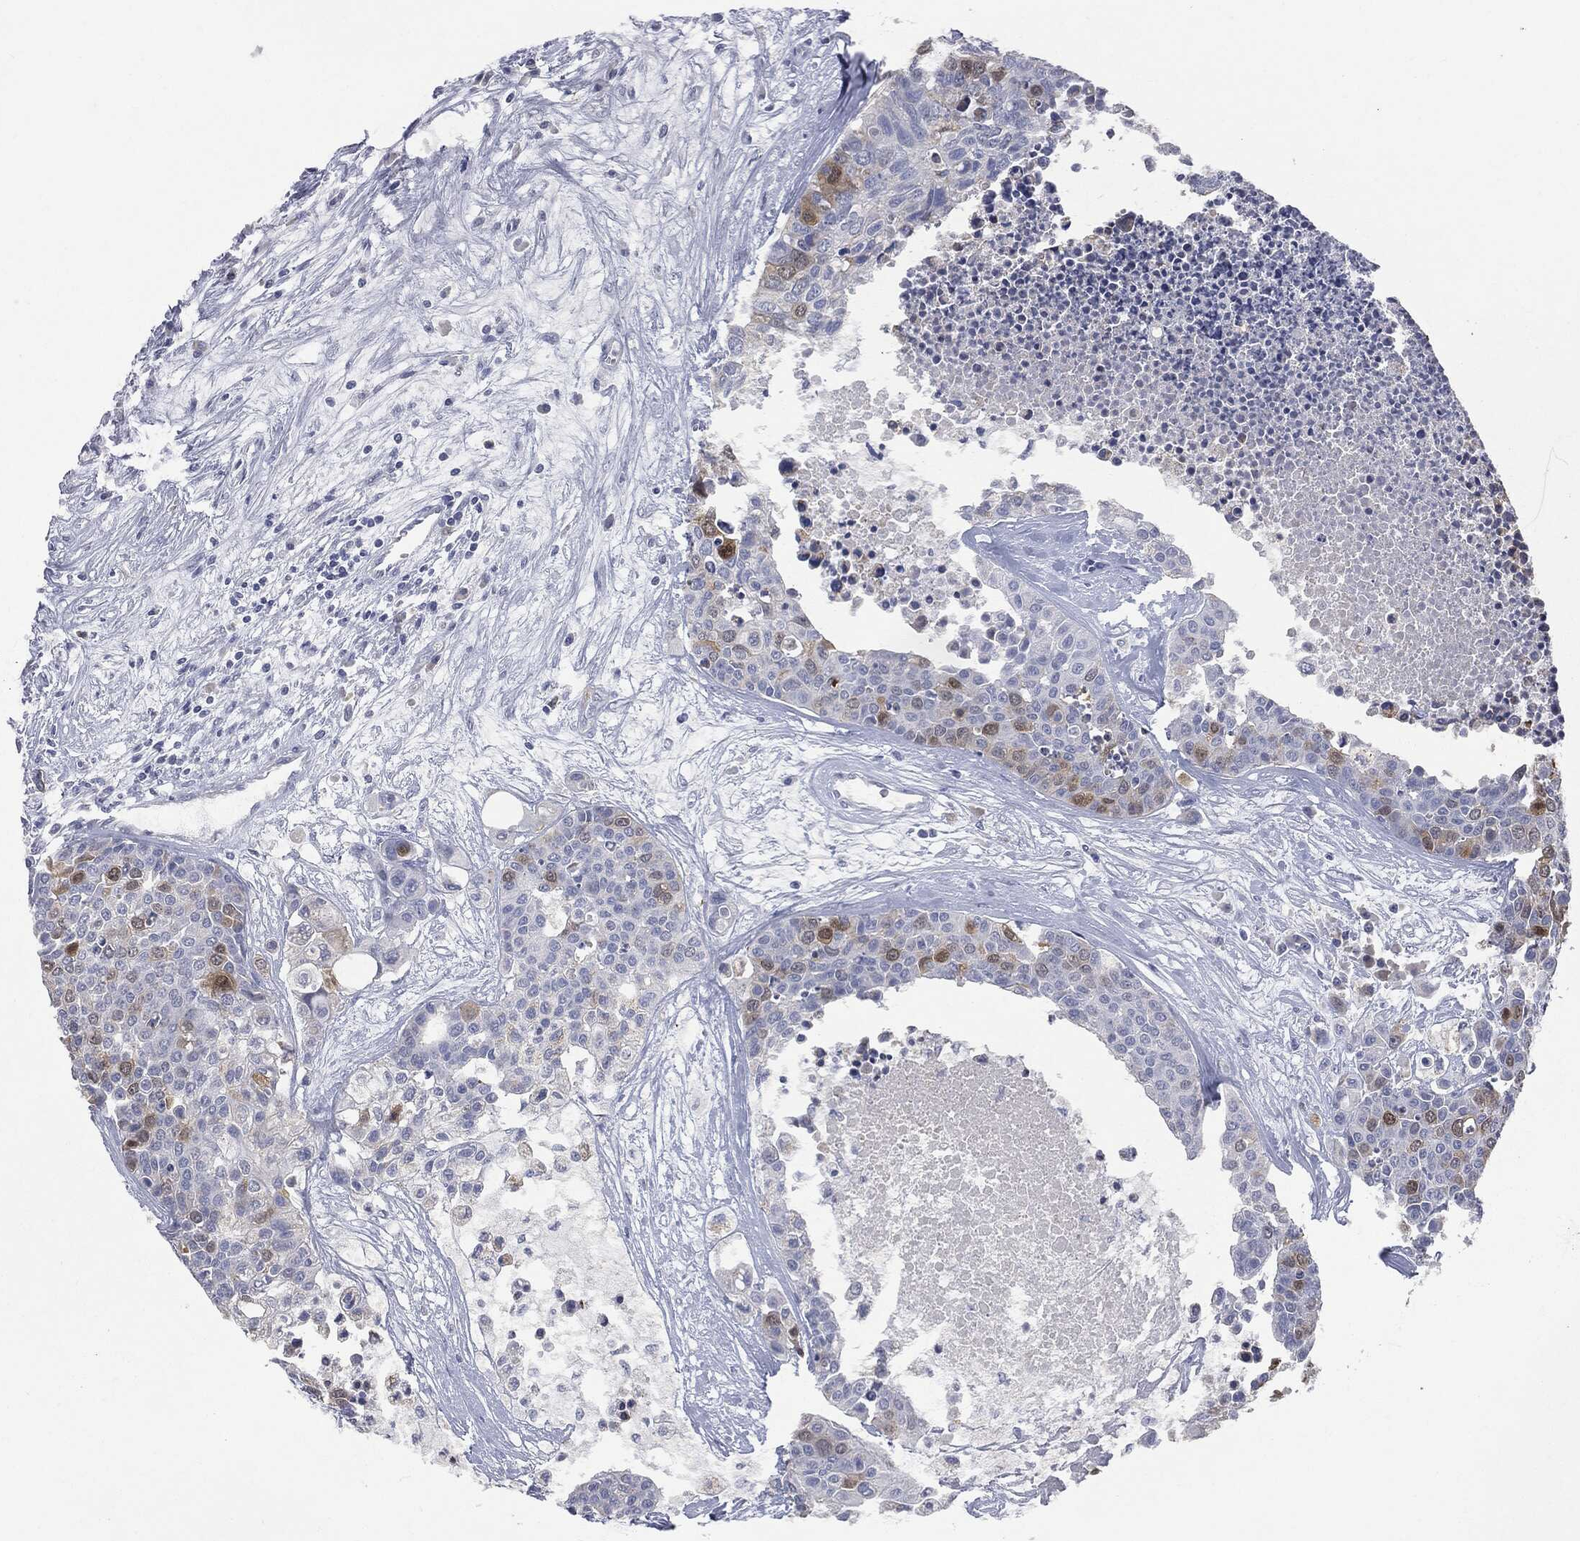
{"staining": {"intensity": "moderate", "quantity": "<25%", "location": "cytoplasmic/membranous,nuclear"}, "tissue": "carcinoid", "cell_type": "Tumor cells", "image_type": "cancer", "snomed": [{"axis": "morphology", "description": "Carcinoid, malignant, NOS"}, {"axis": "topography", "description": "Colon"}], "caption": "Carcinoid stained with a protein marker reveals moderate staining in tumor cells.", "gene": "UBE2C", "patient": {"sex": "male", "age": 81}}